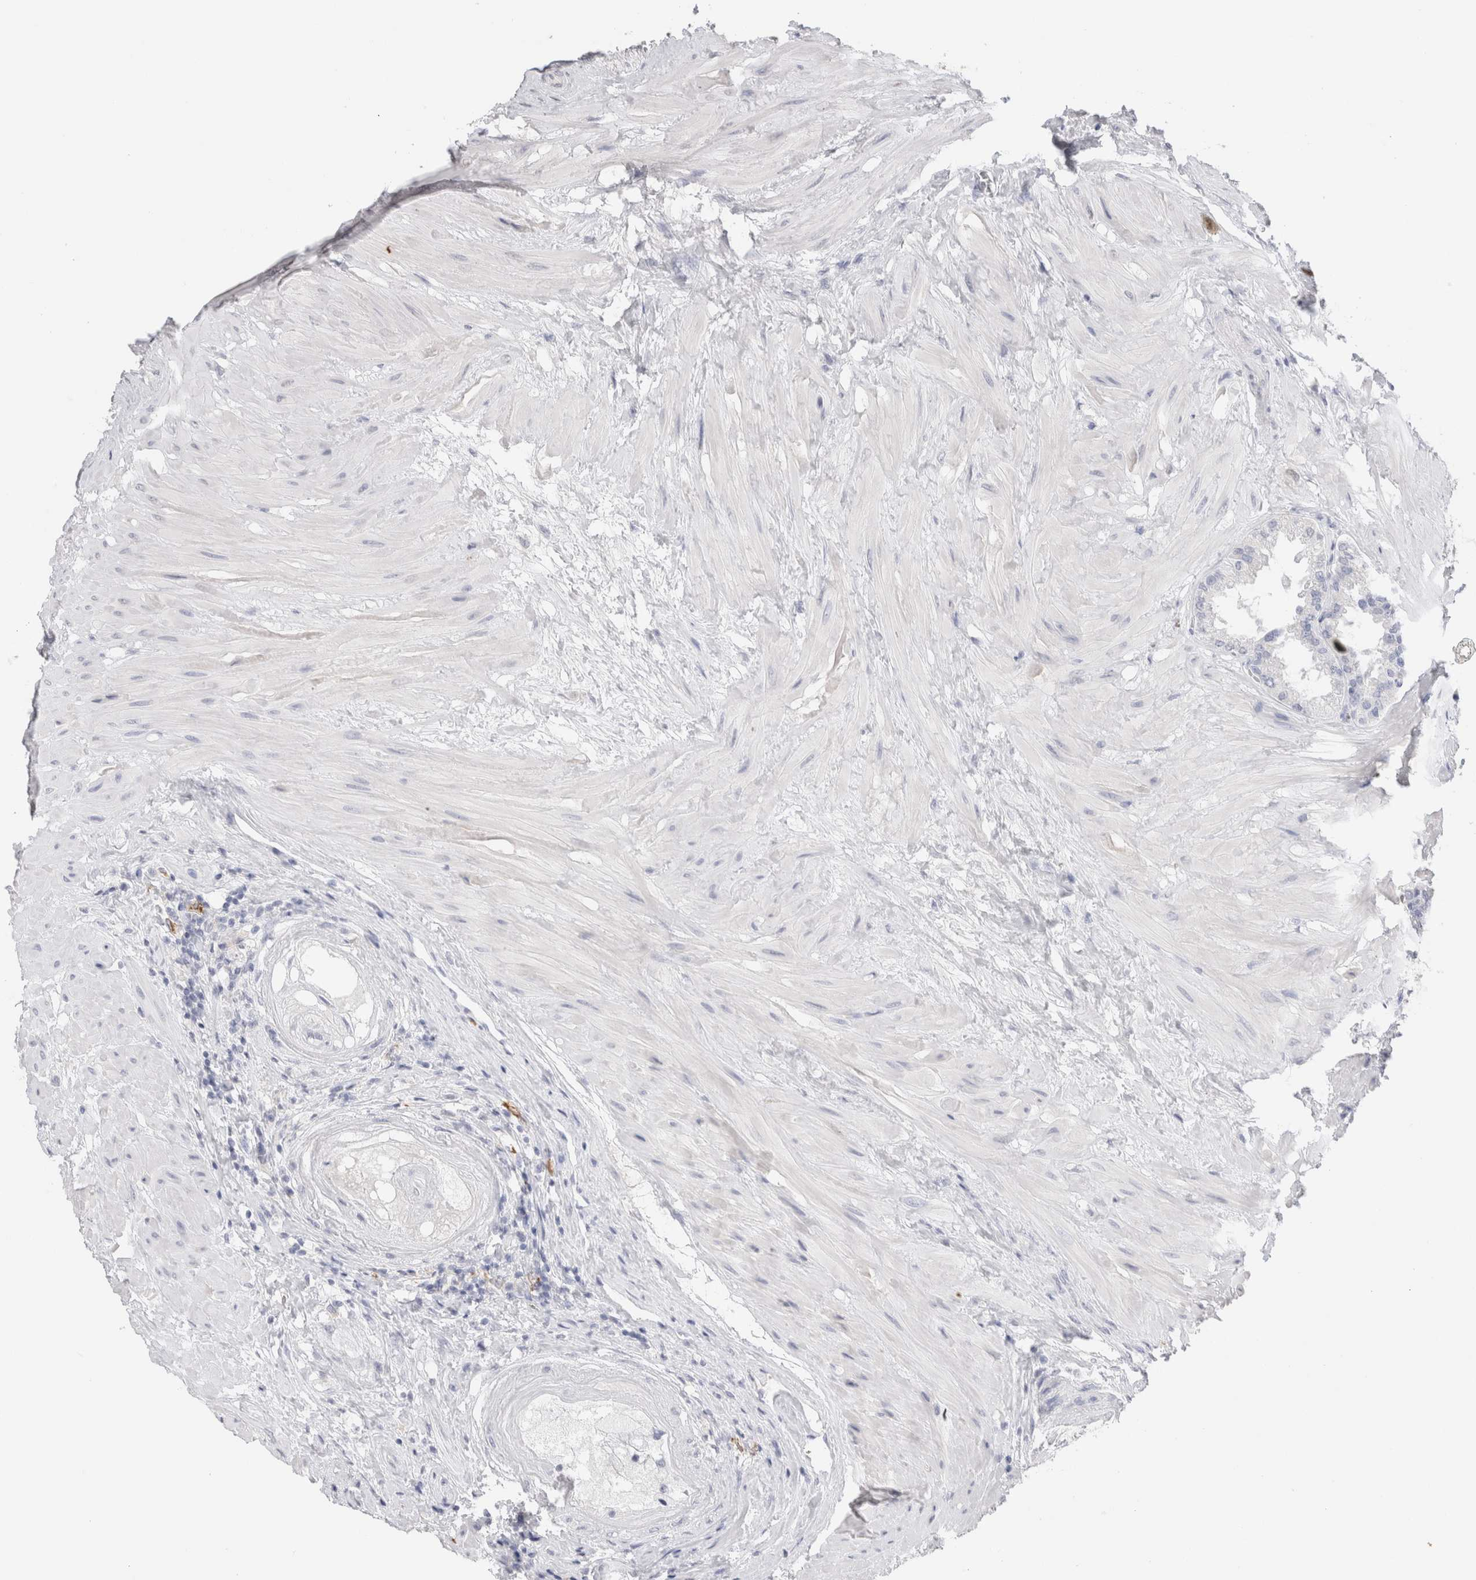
{"staining": {"intensity": "negative", "quantity": "none", "location": "none"}, "tissue": "seminal vesicle", "cell_type": "Glandular cells", "image_type": "normal", "snomed": [{"axis": "morphology", "description": "Normal tissue, NOS"}, {"axis": "topography", "description": "Seminal veicle"}], "caption": "An immunohistochemistry (IHC) micrograph of benign seminal vesicle is shown. There is no staining in glandular cells of seminal vesicle.", "gene": "LAMP3", "patient": {"sex": "male", "age": 46}}